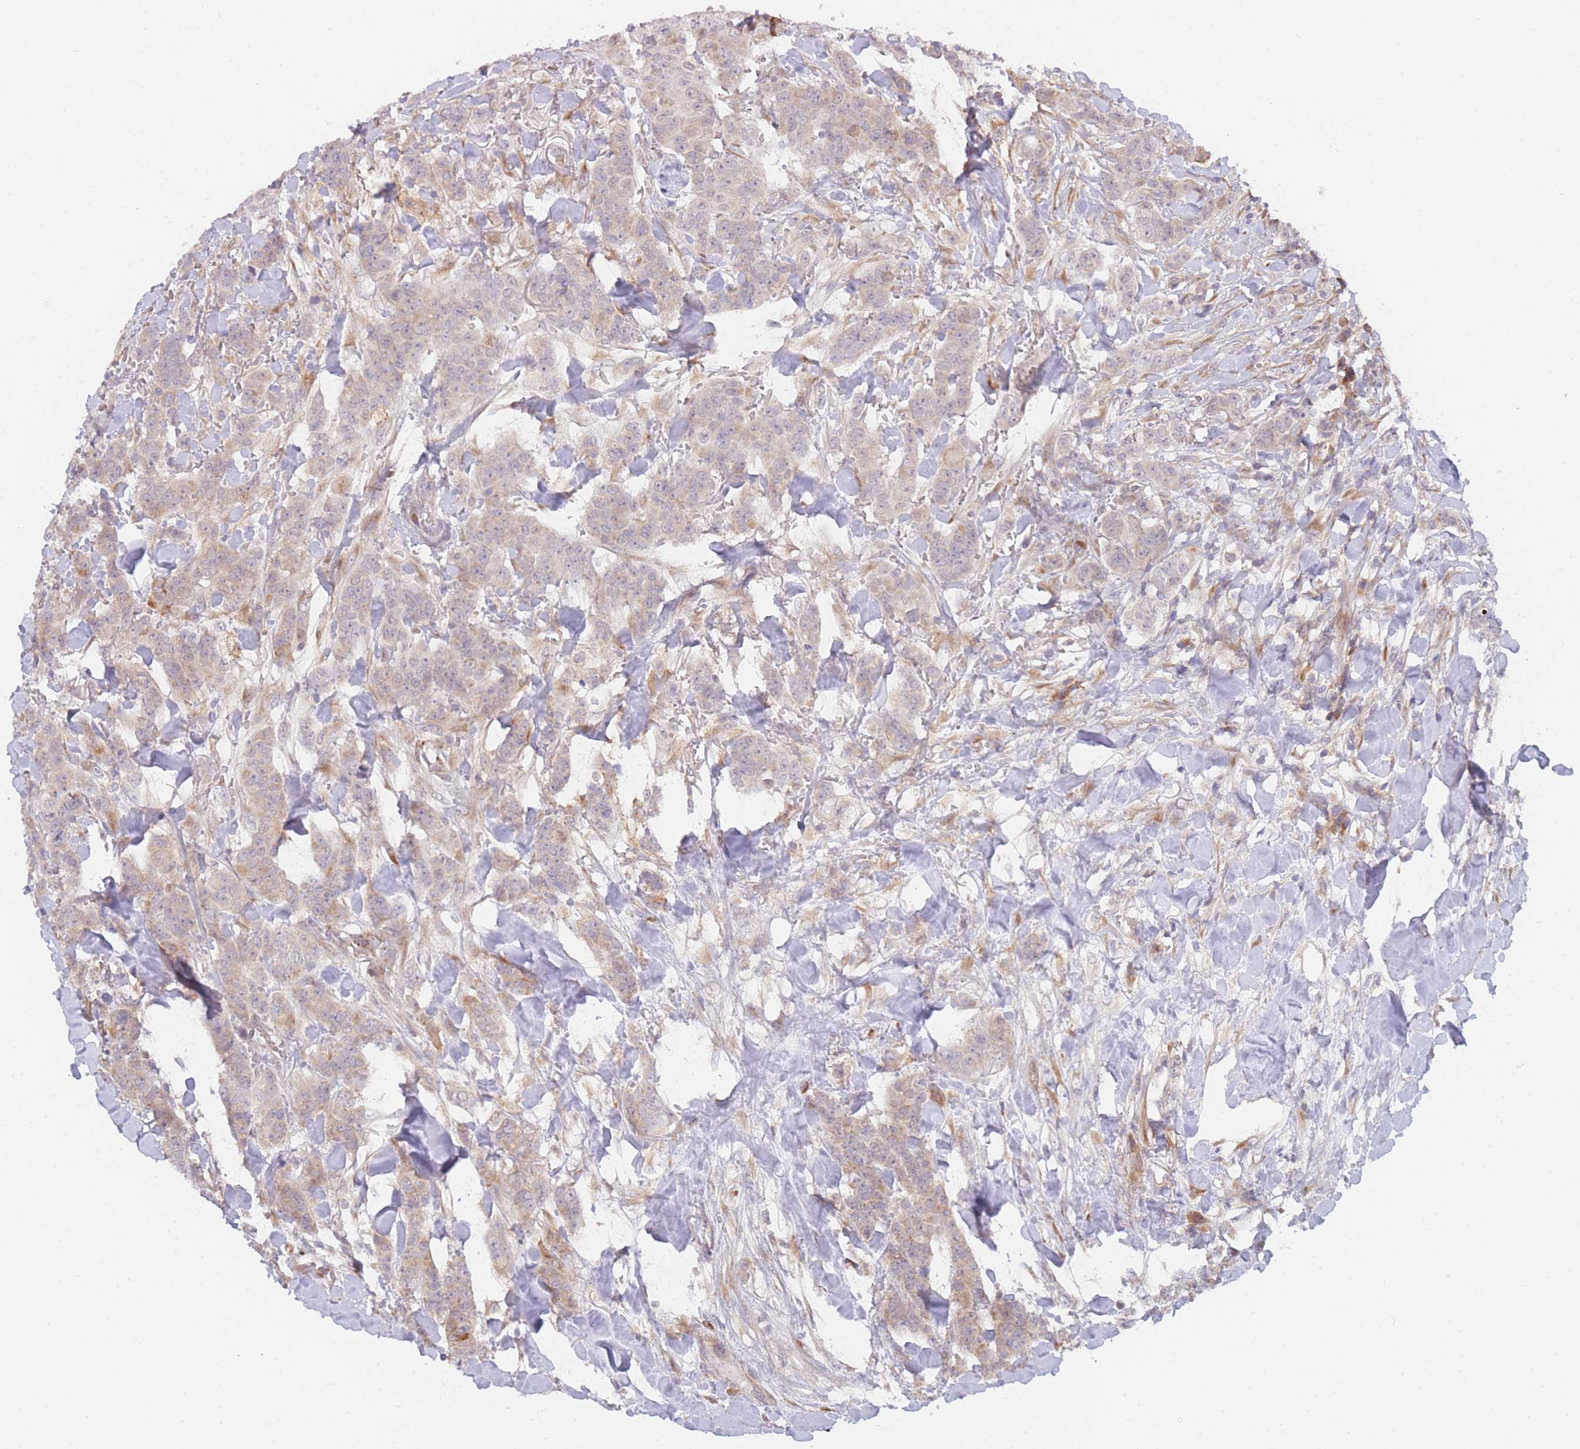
{"staining": {"intensity": "weak", "quantity": "25%-75%", "location": "cytoplasmic/membranous"}, "tissue": "breast cancer", "cell_type": "Tumor cells", "image_type": "cancer", "snomed": [{"axis": "morphology", "description": "Duct carcinoma"}, {"axis": "topography", "description": "Breast"}], "caption": "Breast invasive ductal carcinoma stained with a brown dye exhibits weak cytoplasmic/membranous positive positivity in about 25%-75% of tumor cells.", "gene": "TRIM26", "patient": {"sex": "female", "age": 40}}